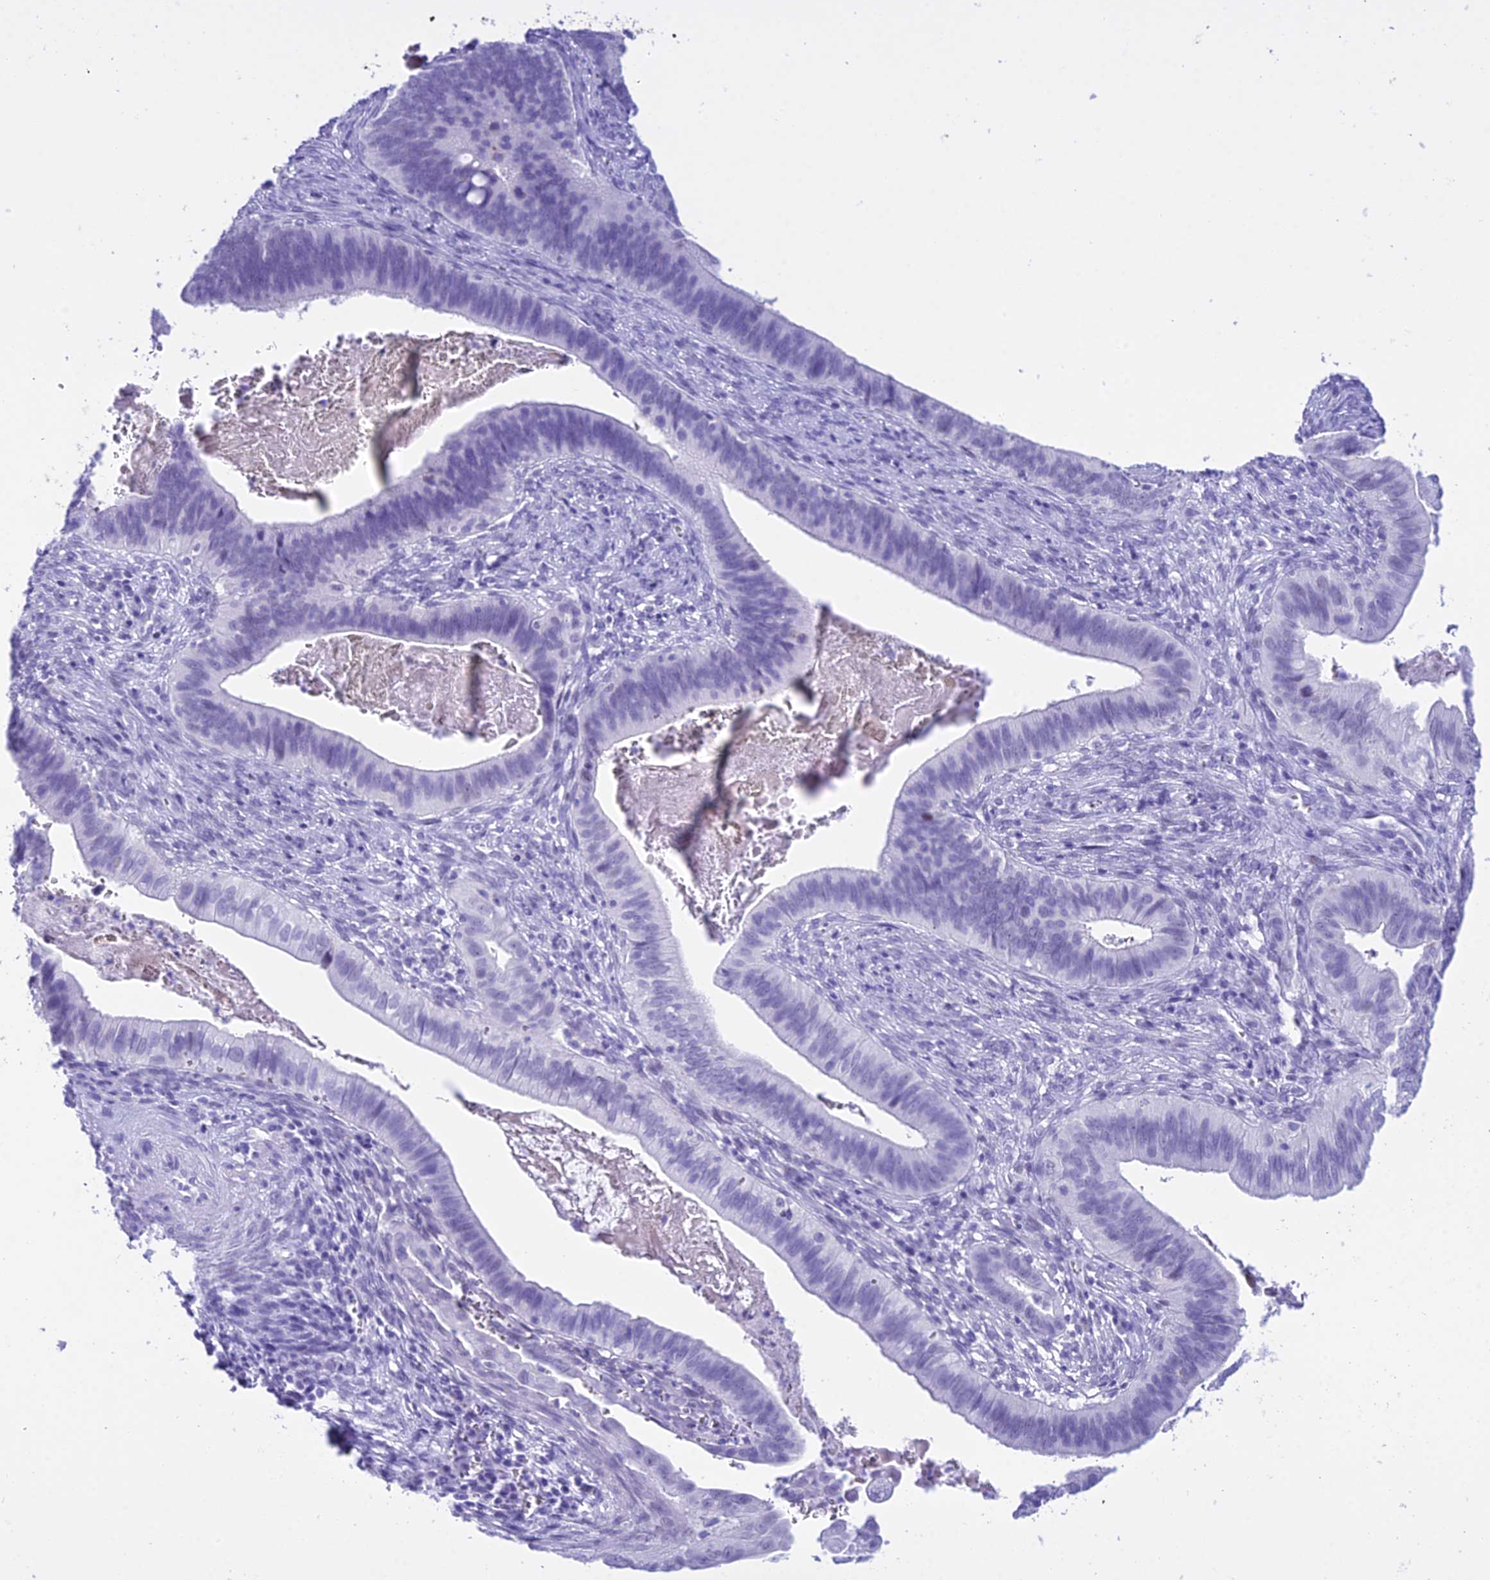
{"staining": {"intensity": "negative", "quantity": "none", "location": "none"}, "tissue": "cervical cancer", "cell_type": "Tumor cells", "image_type": "cancer", "snomed": [{"axis": "morphology", "description": "Adenocarcinoma, NOS"}, {"axis": "topography", "description": "Cervix"}], "caption": "Tumor cells show no significant protein staining in adenocarcinoma (cervical). (DAB IHC visualized using brightfield microscopy, high magnification).", "gene": "RNPS1", "patient": {"sex": "female", "age": 42}}